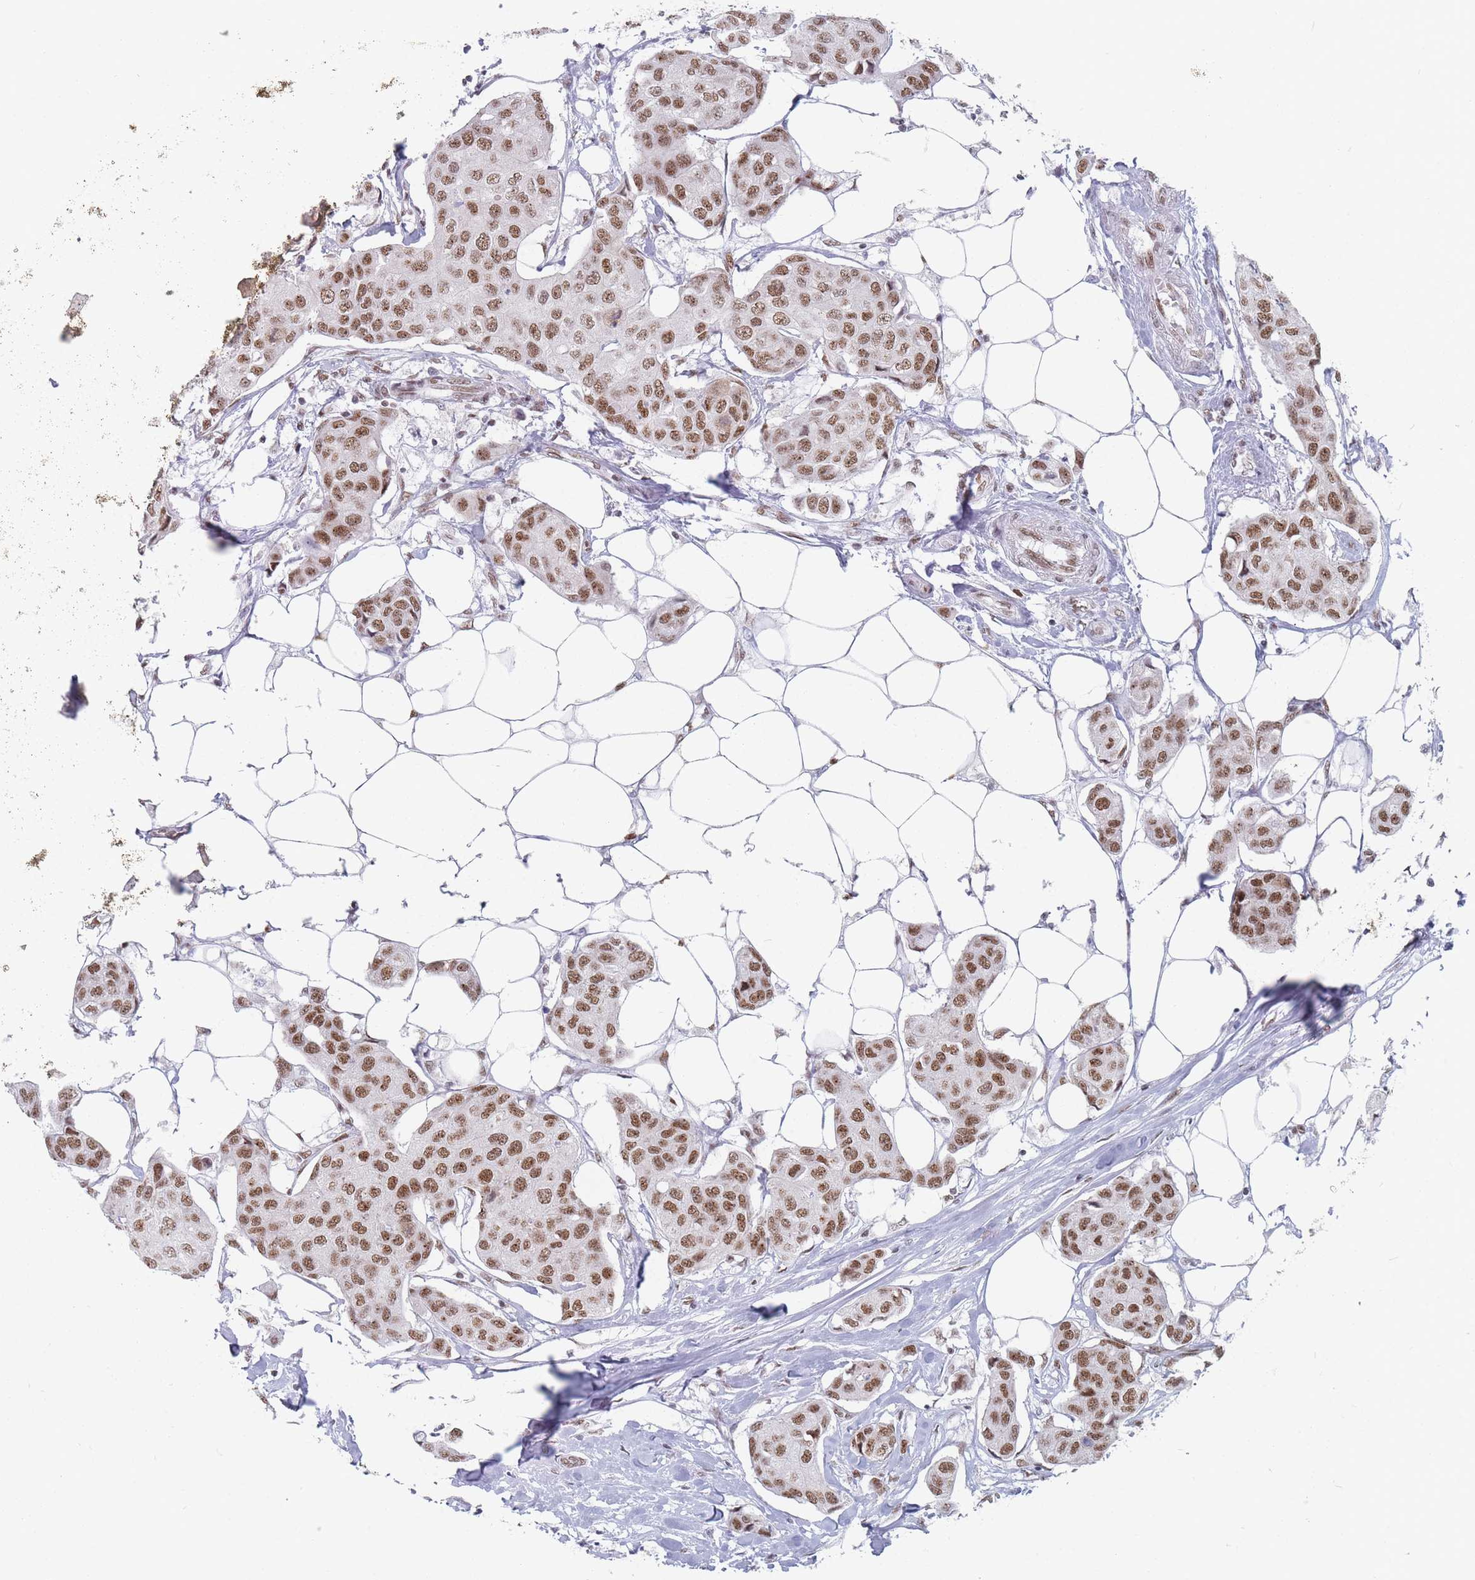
{"staining": {"intensity": "moderate", "quantity": ">75%", "location": "nuclear"}, "tissue": "breast cancer", "cell_type": "Tumor cells", "image_type": "cancer", "snomed": [{"axis": "morphology", "description": "Duct carcinoma"}, {"axis": "topography", "description": "Breast"}, {"axis": "topography", "description": "Lymph node"}], "caption": "Protein expression analysis of human breast cancer reveals moderate nuclear positivity in approximately >75% of tumor cells.", "gene": "SAFB2", "patient": {"sex": "female", "age": 80}}